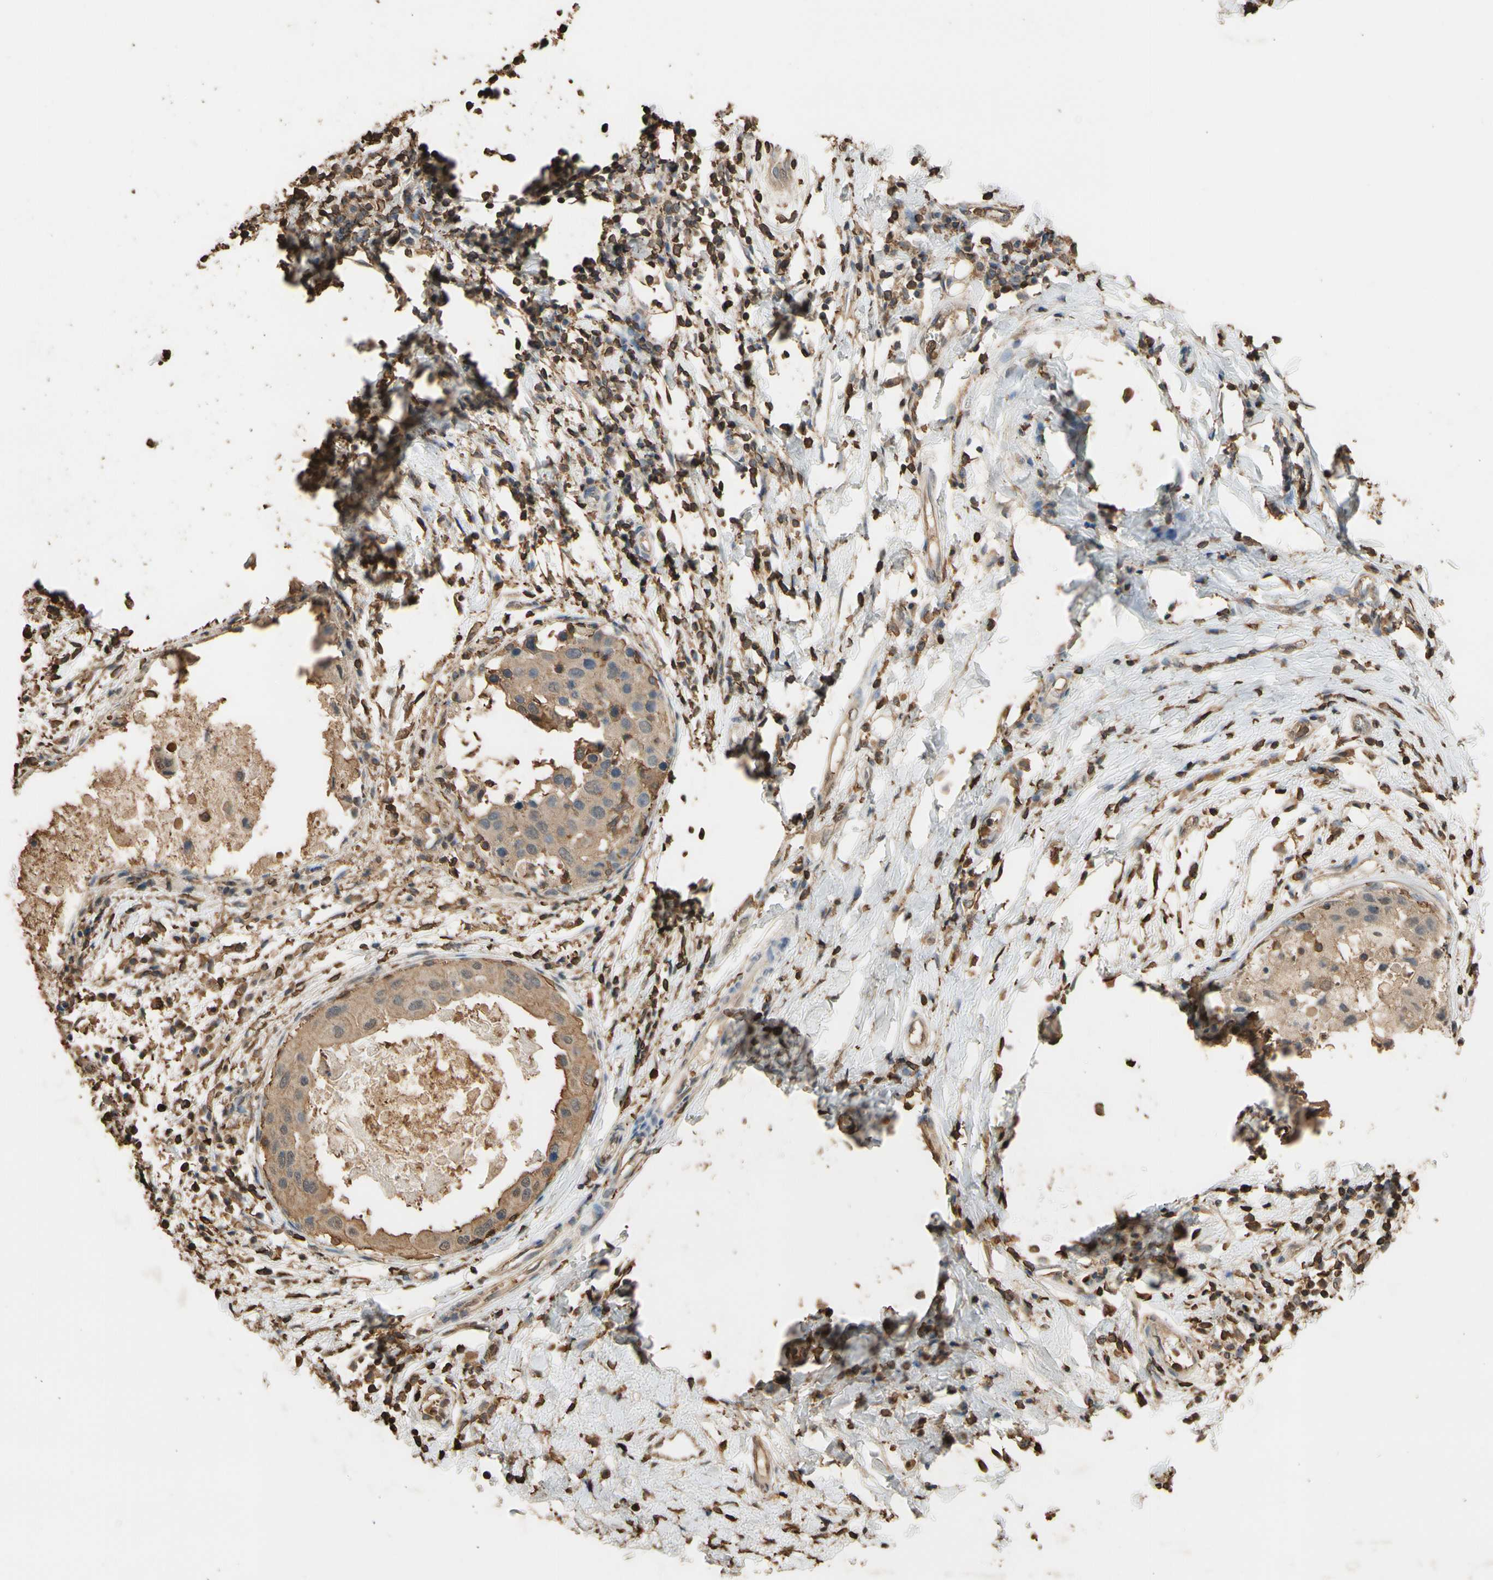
{"staining": {"intensity": "moderate", "quantity": ">75%", "location": "cytoplasmic/membranous"}, "tissue": "breast cancer", "cell_type": "Tumor cells", "image_type": "cancer", "snomed": [{"axis": "morphology", "description": "Duct carcinoma"}, {"axis": "topography", "description": "Breast"}], "caption": "Brown immunohistochemical staining in intraductal carcinoma (breast) displays moderate cytoplasmic/membranous positivity in approximately >75% of tumor cells. Immunohistochemistry stains the protein of interest in brown and the nuclei are stained blue.", "gene": "TNFSF13B", "patient": {"sex": "female", "age": 27}}